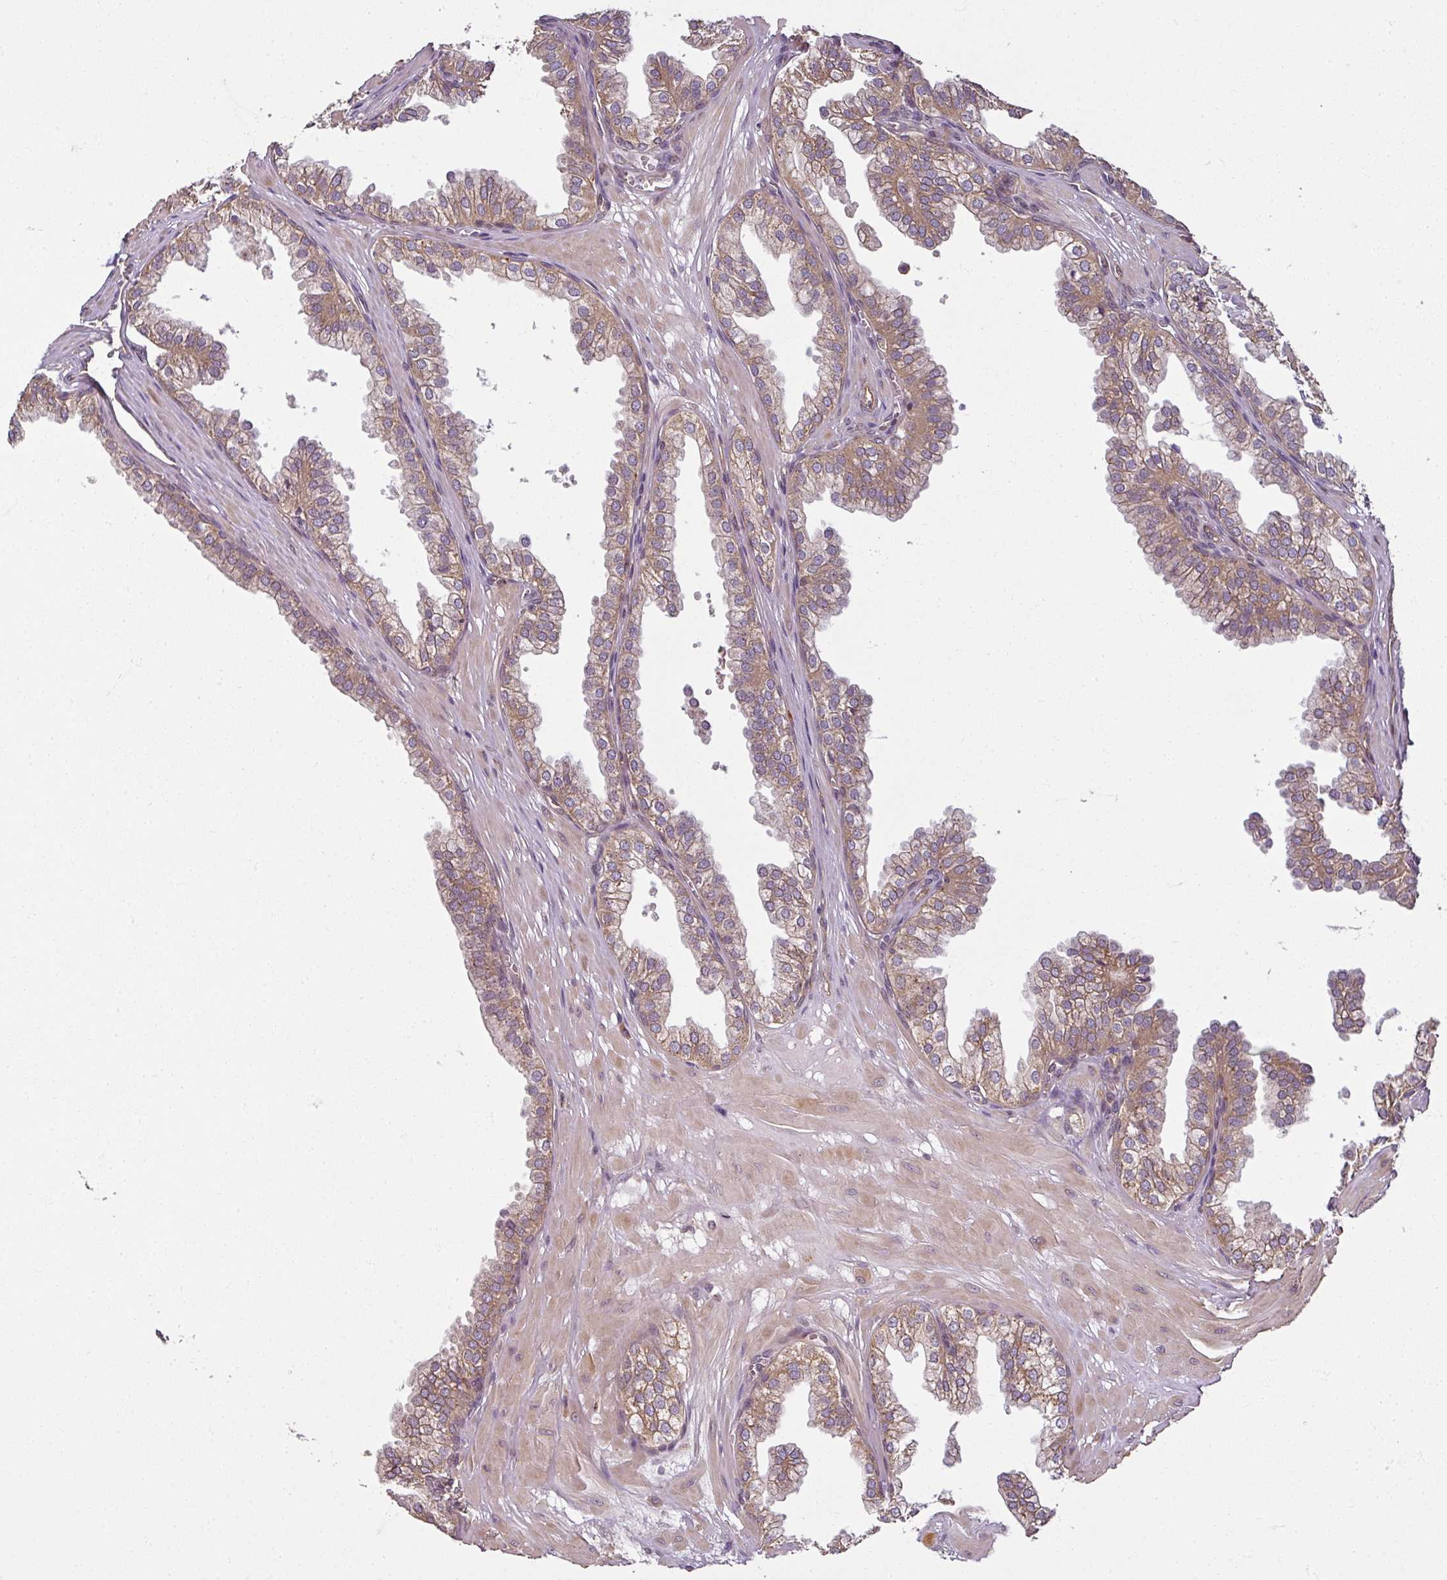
{"staining": {"intensity": "moderate", "quantity": "25%-75%", "location": "cytoplasmic/membranous"}, "tissue": "prostate", "cell_type": "Glandular cells", "image_type": "normal", "snomed": [{"axis": "morphology", "description": "Normal tissue, NOS"}, {"axis": "topography", "description": "Prostate"}, {"axis": "topography", "description": "Peripheral nerve tissue"}], "caption": "Immunohistochemical staining of normal human prostate shows 25%-75% levels of moderate cytoplasmic/membranous protein positivity in approximately 25%-75% of glandular cells.", "gene": "DIMT1", "patient": {"sex": "male", "age": 55}}